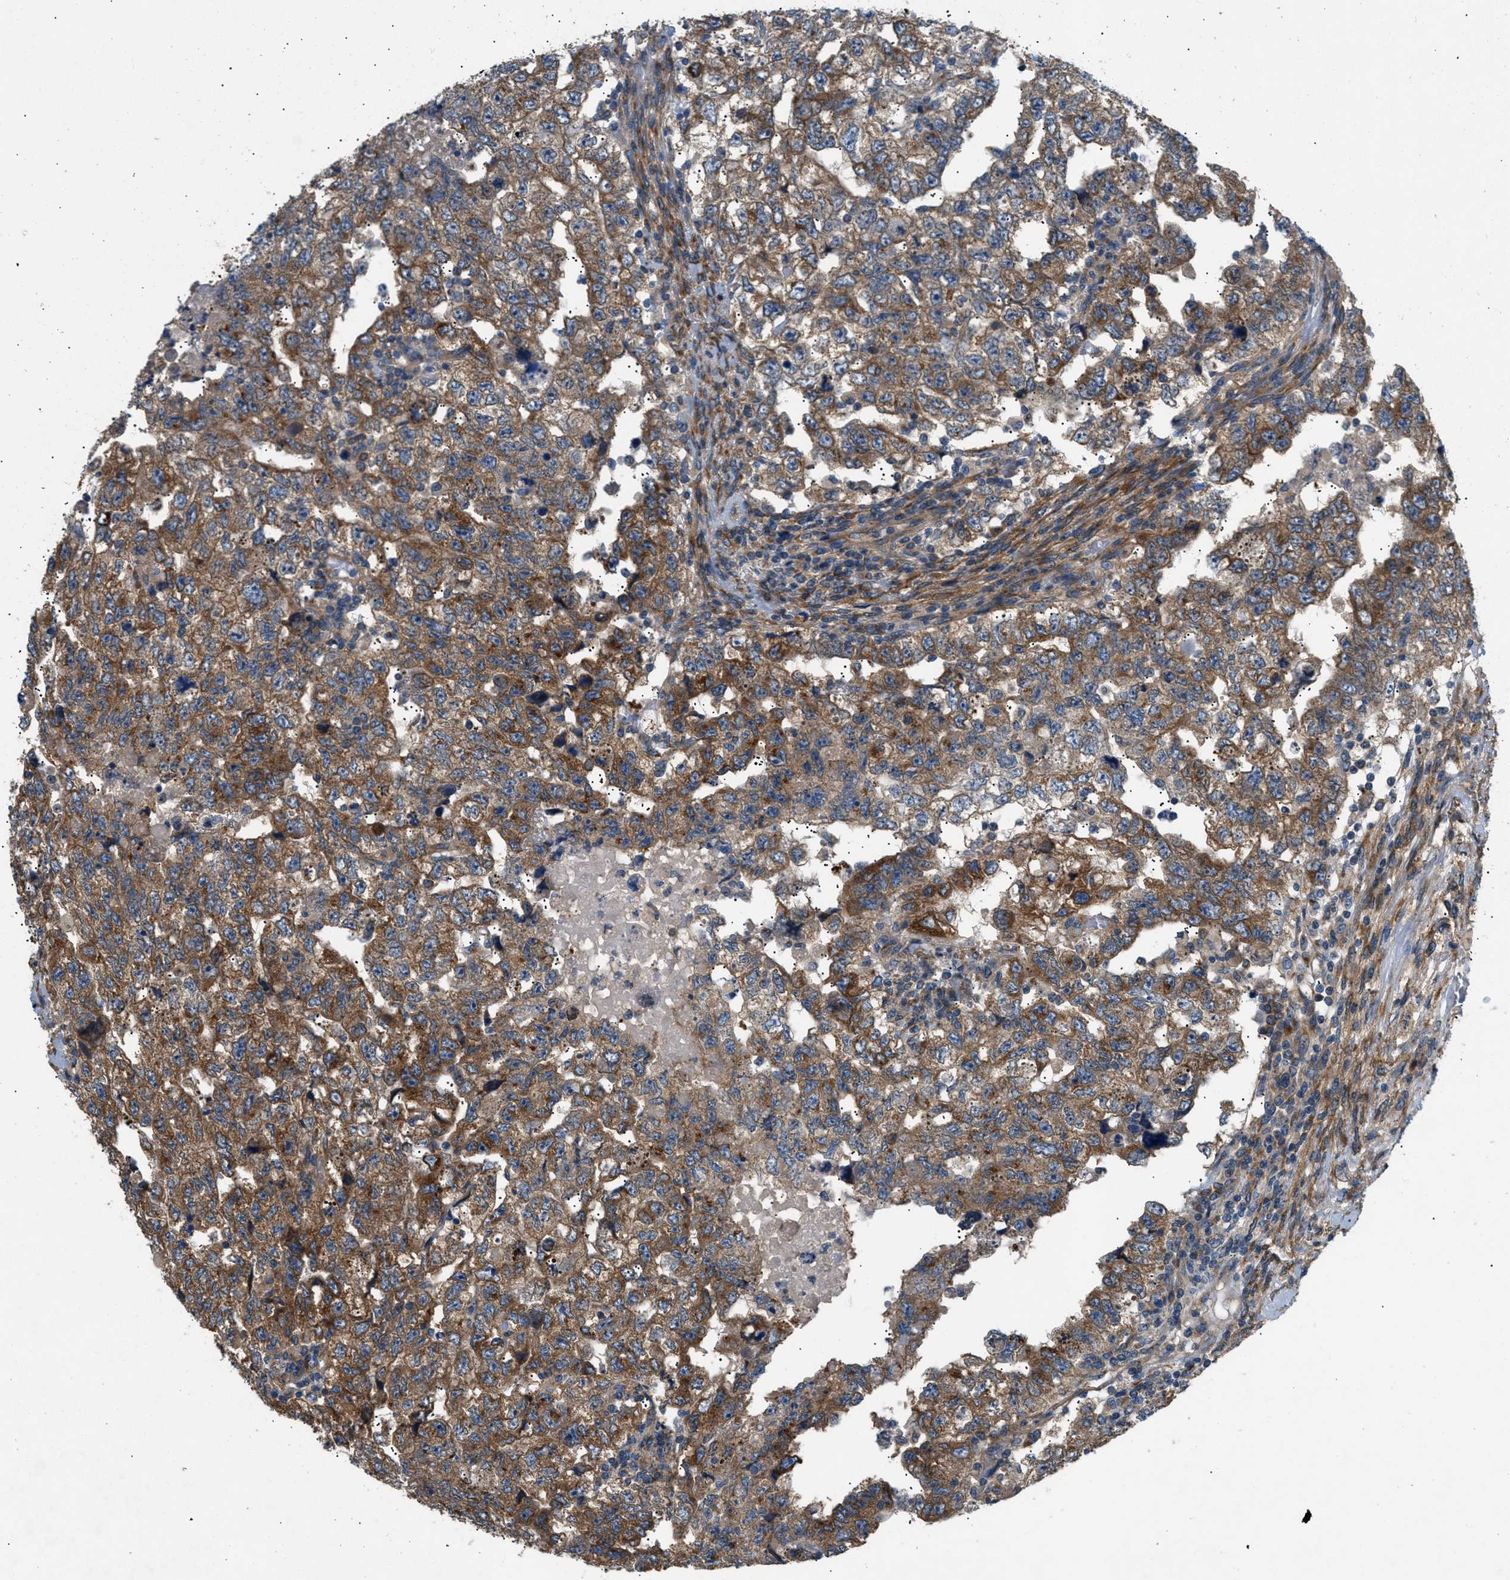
{"staining": {"intensity": "strong", "quantity": ">75%", "location": "cytoplasmic/membranous"}, "tissue": "testis cancer", "cell_type": "Tumor cells", "image_type": "cancer", "snomed": [{"axis": "morphology", "description": "Carcinoma, Embryonal, NOS"}, {"axis": "topography", "description": "Testis"}], "caption": "Testis cancer (embryonal carcinoma) stained with a protein marker exhibits strong staining in tumor cells.", "gene": "LYSMD3", "patient": {"sex": "male", "age": 36}}